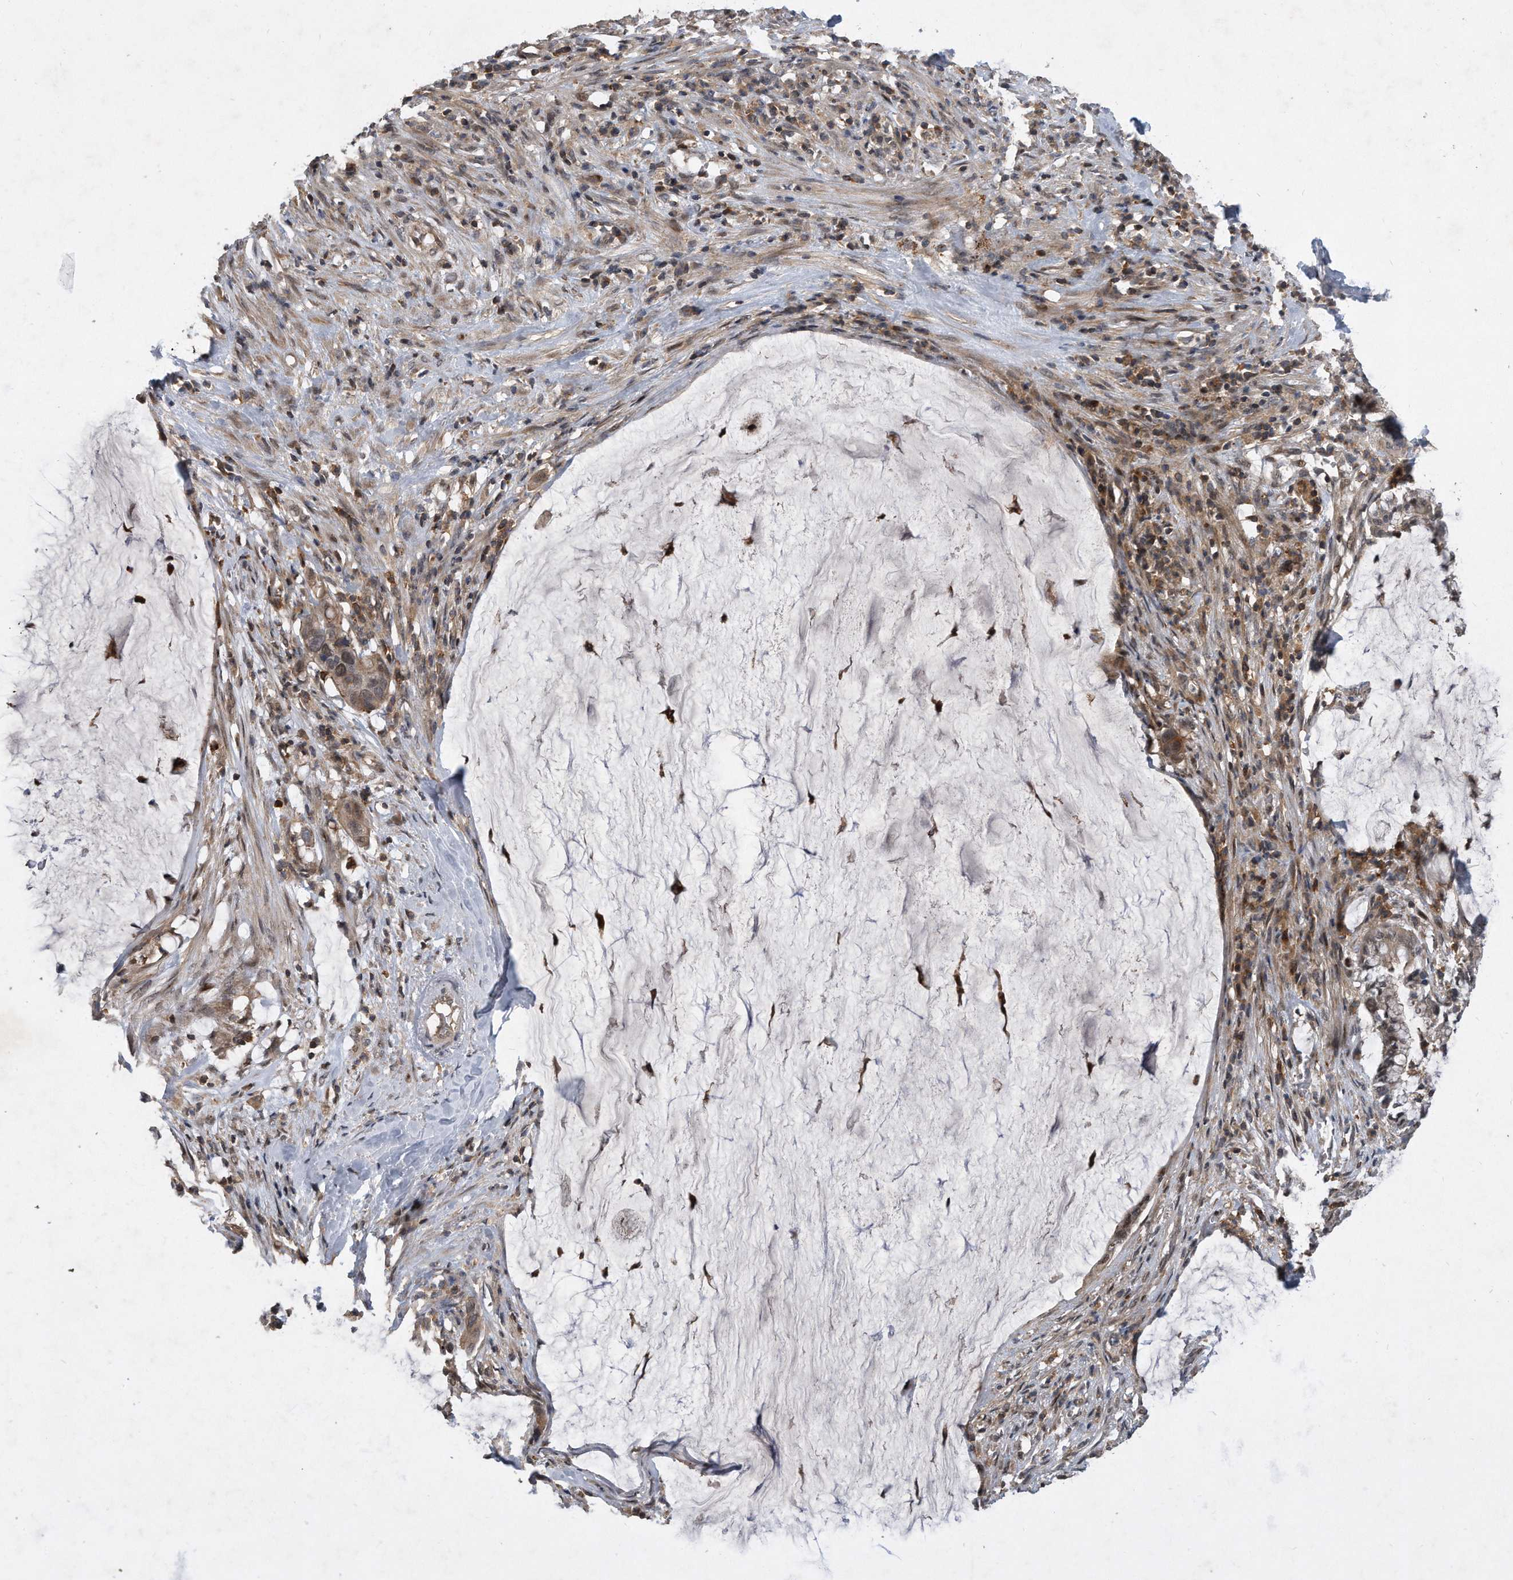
{"staining": {"intensity": "weak", "quantity": ">75%", "location": "cytoplasmic/membranous"}, "tissue": "pancreatic cancer", "cell_type": "Tumor cells", "image_type": "cancer", "snomed": [{"axis": "morphology", "description": "Adenocarcinoma, NOS"}, {"axis": "topography", "description": "Pancreas"}], "caption": "Human pancreatic adenocarcinoma stained with a brown dye demonstrates weak cytoplasmic/membranous positive expression in approximately >75% of tumor cells.", "gene": "PGBD2", "patient": {"sex": "male", "age": 41}}